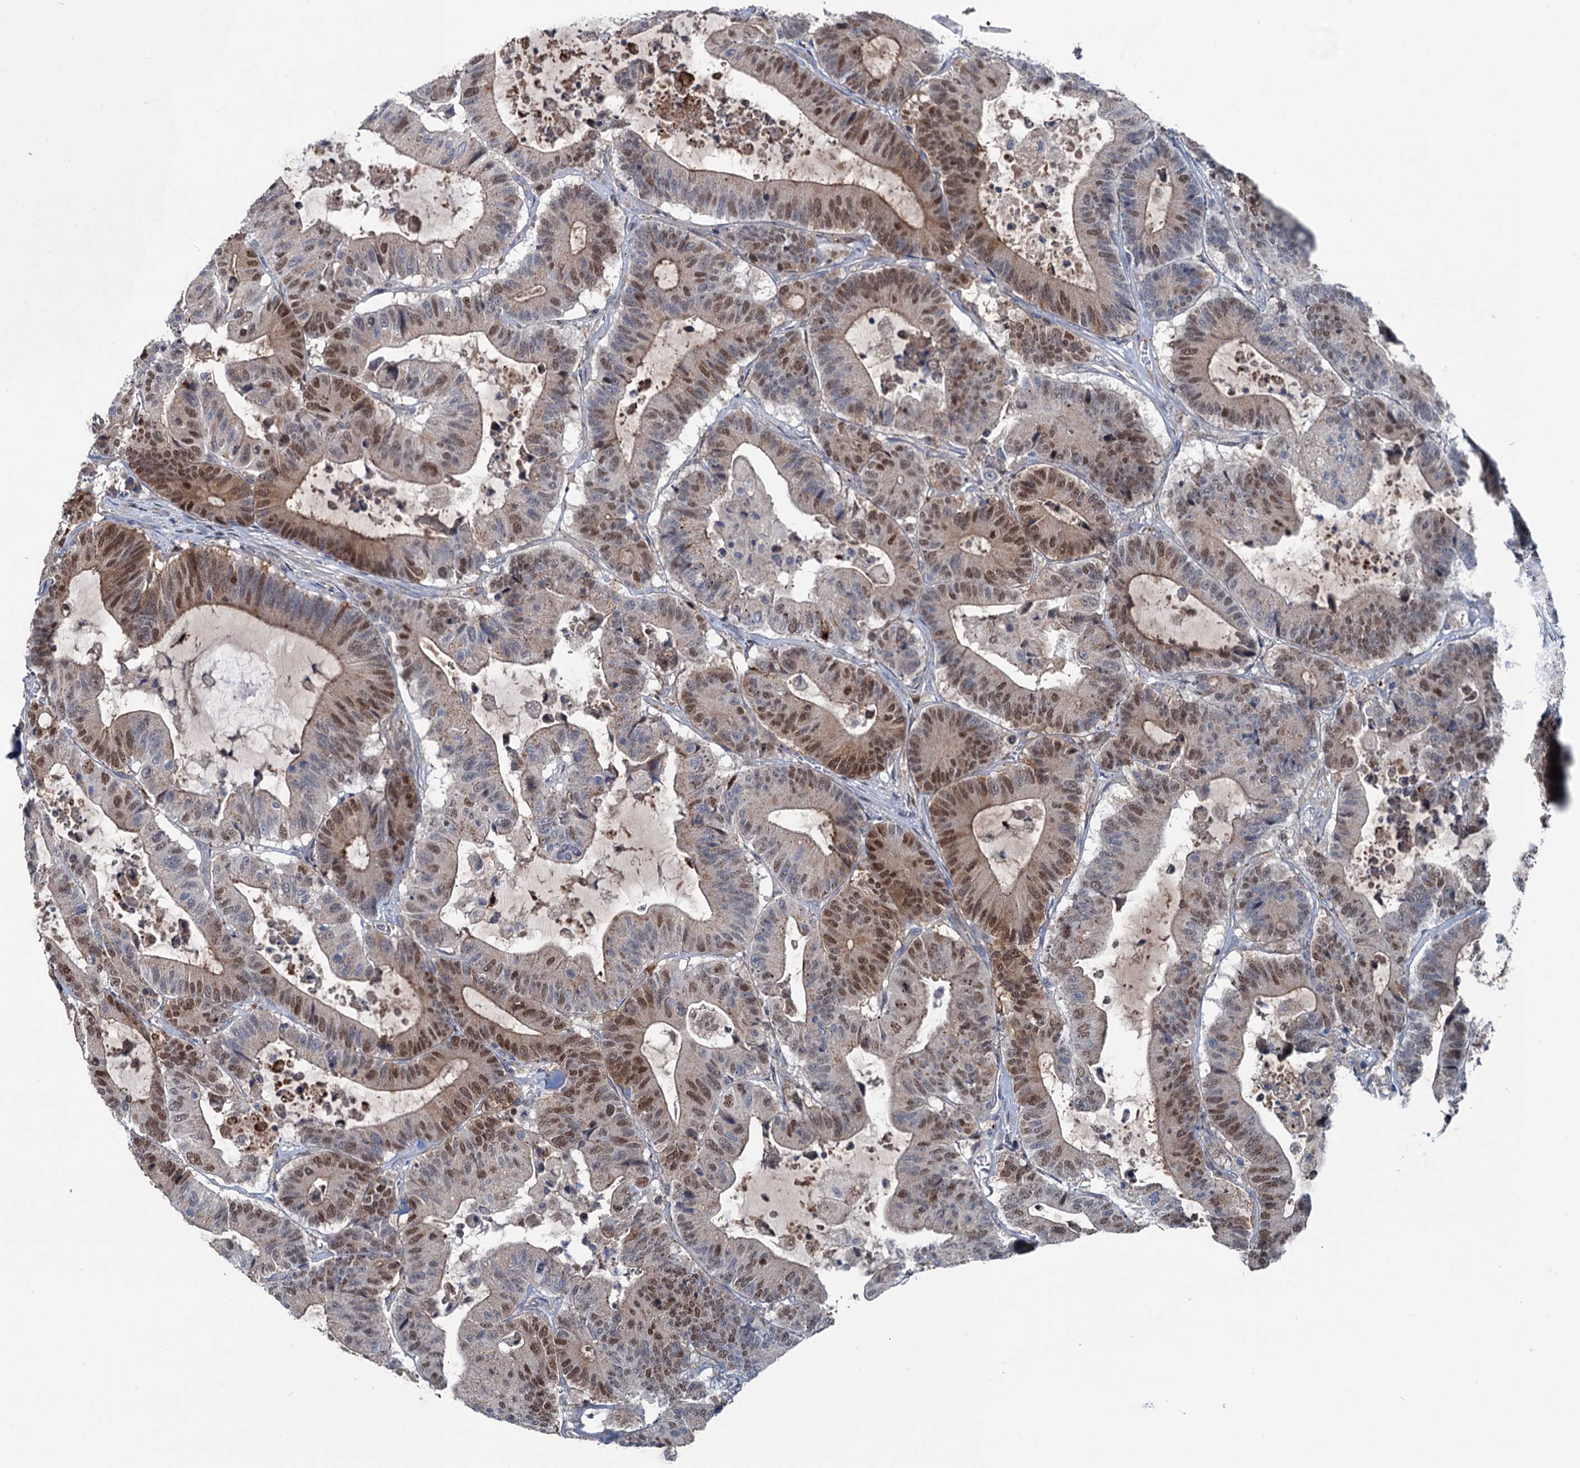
{"staining": {"intensity": "moderate", "quantity": "25%-75%", "location": "nuclear"}, "tissue": "colorectal cancer", "cell_type": "Tumor cells", "image_type": "cancer", "snomed": [{"axis": "morphology", "description": "Adenocarcinoma, NOS"}, {"axis": "topography", "description": "Colon"}], "caption": "Immunohistochemical staining of colorectal cancer (adenocarcinoma) exhibits medium levels of moderate nuclear staining in approximately 25%-75% of tumor cells.", "gene": "NCAPD2", "patient": {"sex": "female", "age": 84}}